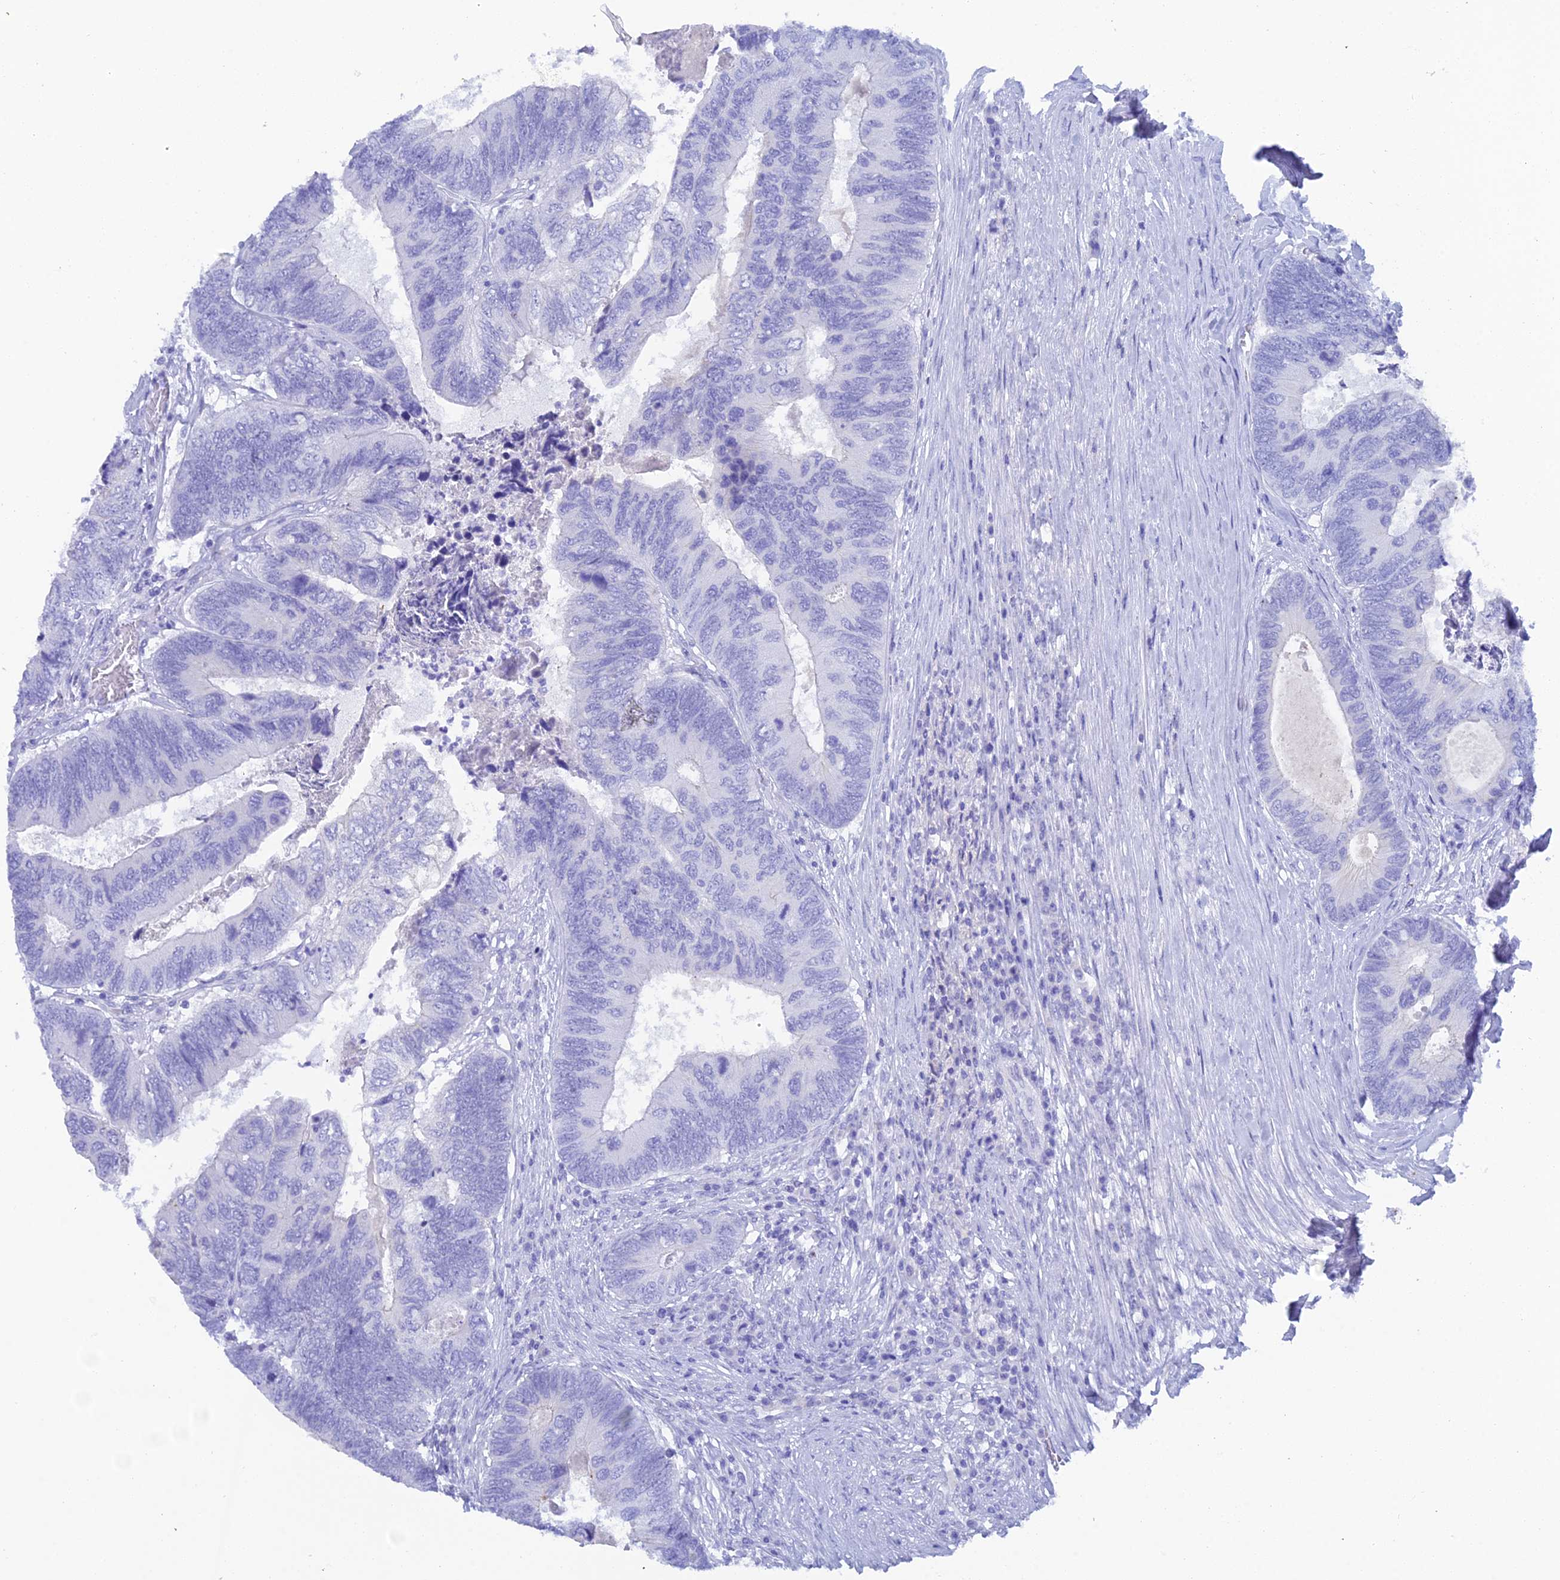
{"staining": {"intensity": "negative", "quantity": "none", "location": "none"}, "tissue": "colorectal cancer", "cell_type": "Tumor cells", "image_type": "cancer", "snomed": [{"axis": "morphology", "description": "Adenocarcinoma, NOS"}, {"axis": "topography", "description": "Colon"}], "caption": "Tumor cells show no significant protein expression in colorectal cancer (adenocarcinoma). The staining is performed using DAB brown chromogen with nuclei counter-stained in using hematoxylin.", "gene": "REG1A", "patient": {"sex": "female", "age": 67}}